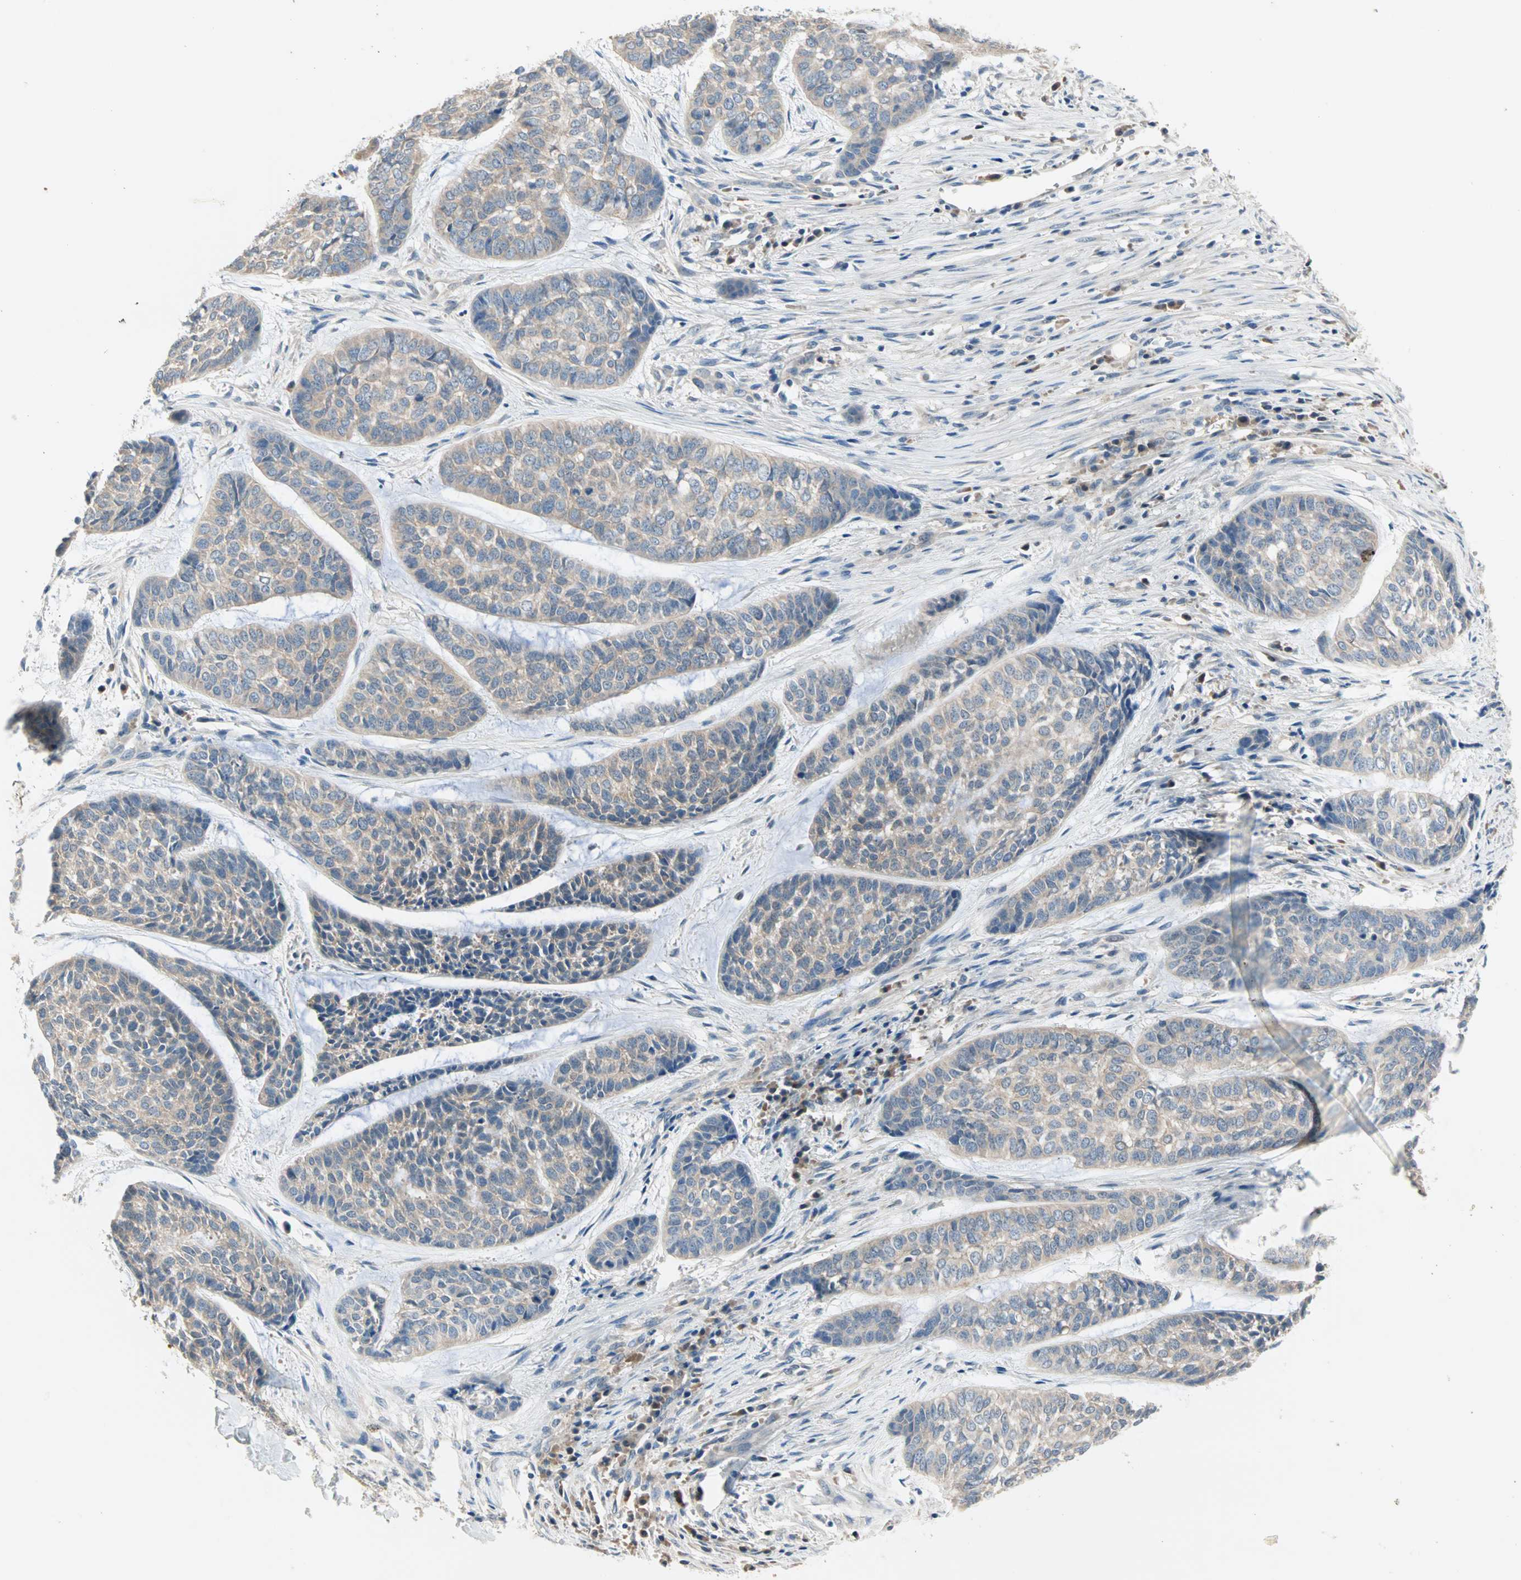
{"staining": {"intensity": "weak", "quantity": ">75%", "location": "cytoplasmic/membranous"}, "tissue": "skin cancer", "cell_type": "Tumor cells", "image_type": "cancer", "snomed": [{"axis": "morphology", "description": "Basal cell carcinoma"}, {"axis": "topography", "description": "Skin"}], "caption": "IHC image of neoplastic tissue: human skin basal cell carcinoma stained using immunohistochemistry reveals low levels of weak protein expression localized specifically in the cytoplasmic/membranous of tumor cells, appearing as a cytoplasmic/membranous brown color.", "gene": "MPI", "patient": {"sex": "female", "age": 64}}